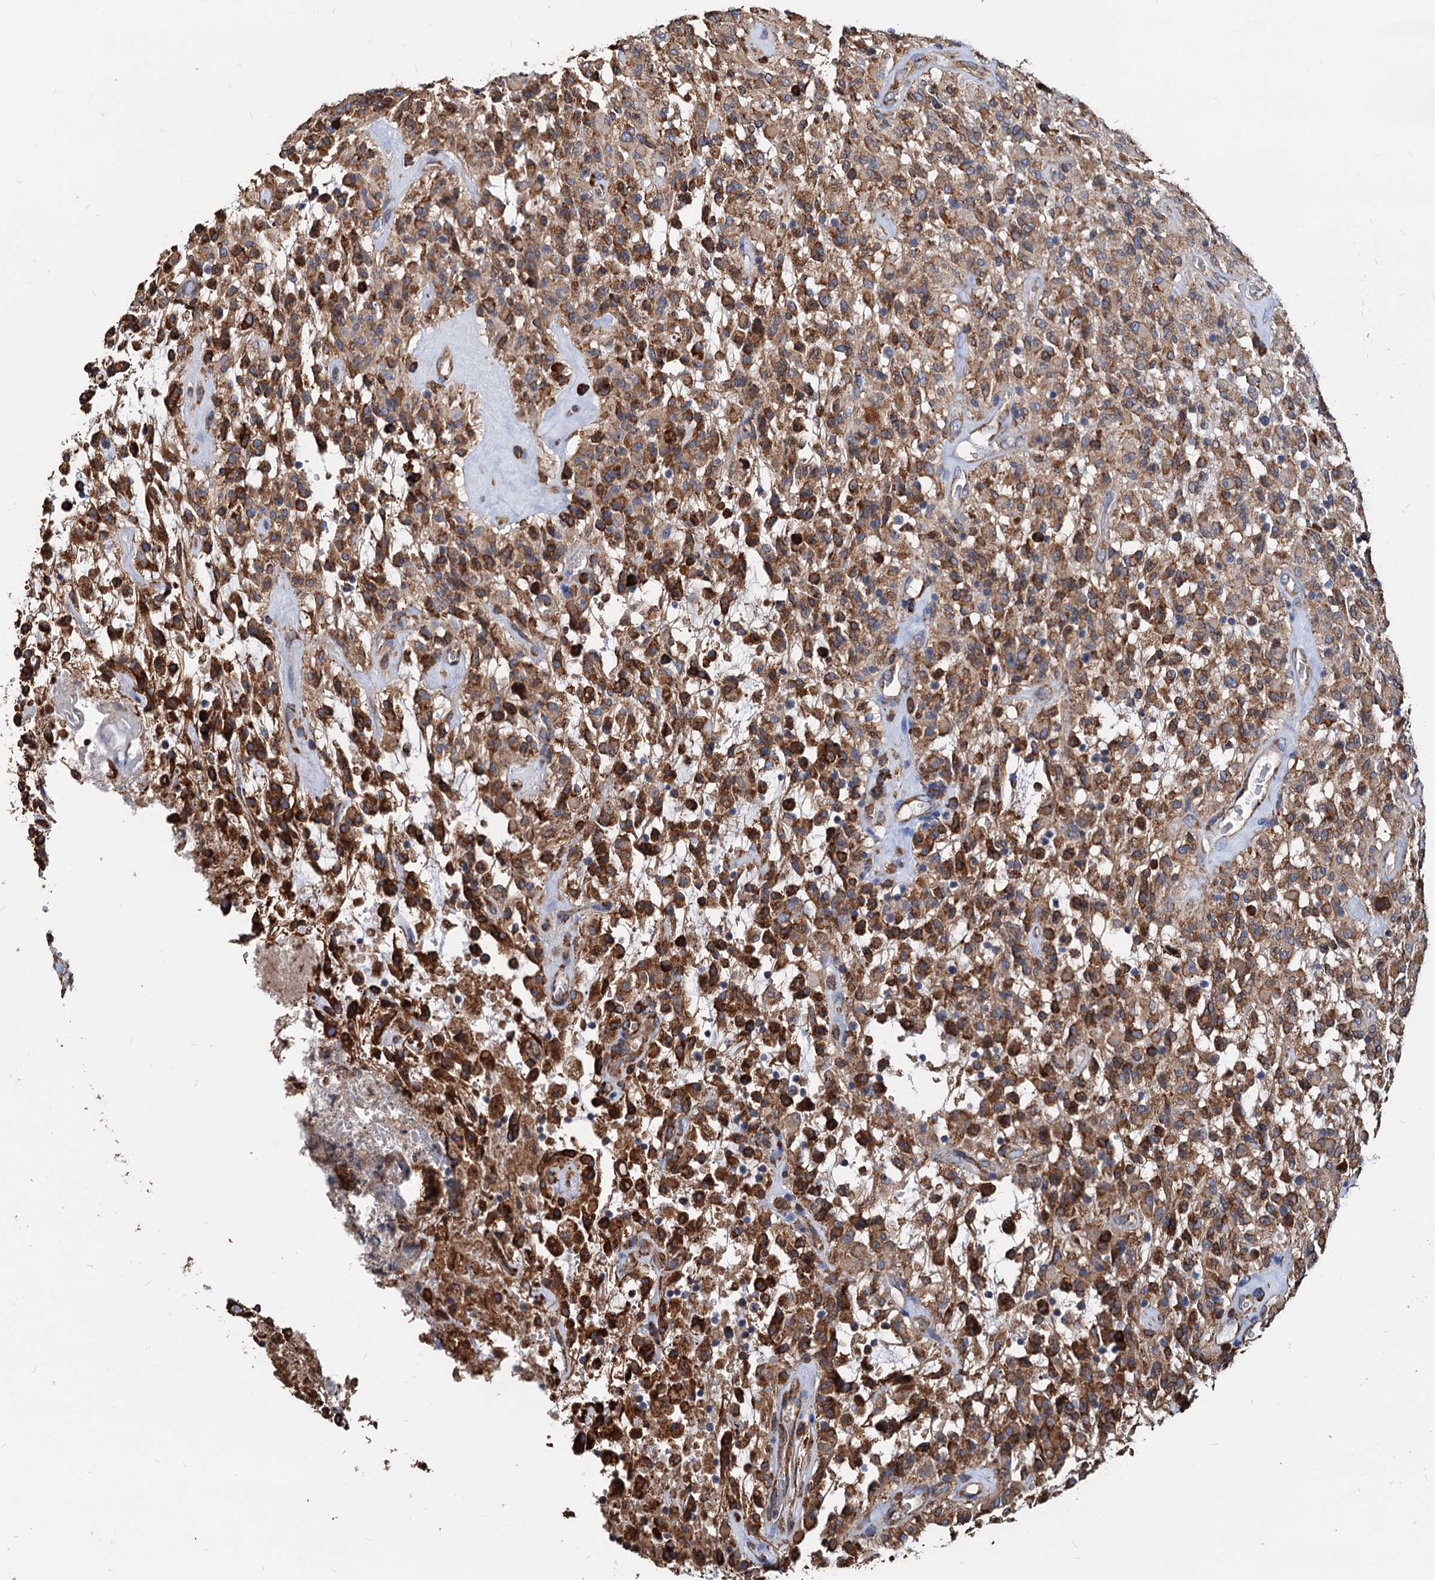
{"staining": {"intensity": "moderate", "quantity": ">75%", "location": "cytoplasmic/membranous"}, "tissue": "glioma", "cell_type": "Tumor cells", "image_type": "cancer", "snomed": [{"axis": "morphology", "description": "Glioma, malignant, High grade"}, {"axis": "topography", "description": "Brain"}], "caption": "A brown stain shows moderate cytoplasmic/membranous positivity of a protein in human high-grade glioma (malignant) tumor cells. (Stains: DAB (3,3'-diaminobenzidine) in brown, nuclei in blue, Microscopy: brightfield microscopy at high magnification).", "gene": "HSPA5", "patient": {"sex": "female", "age": 57}}